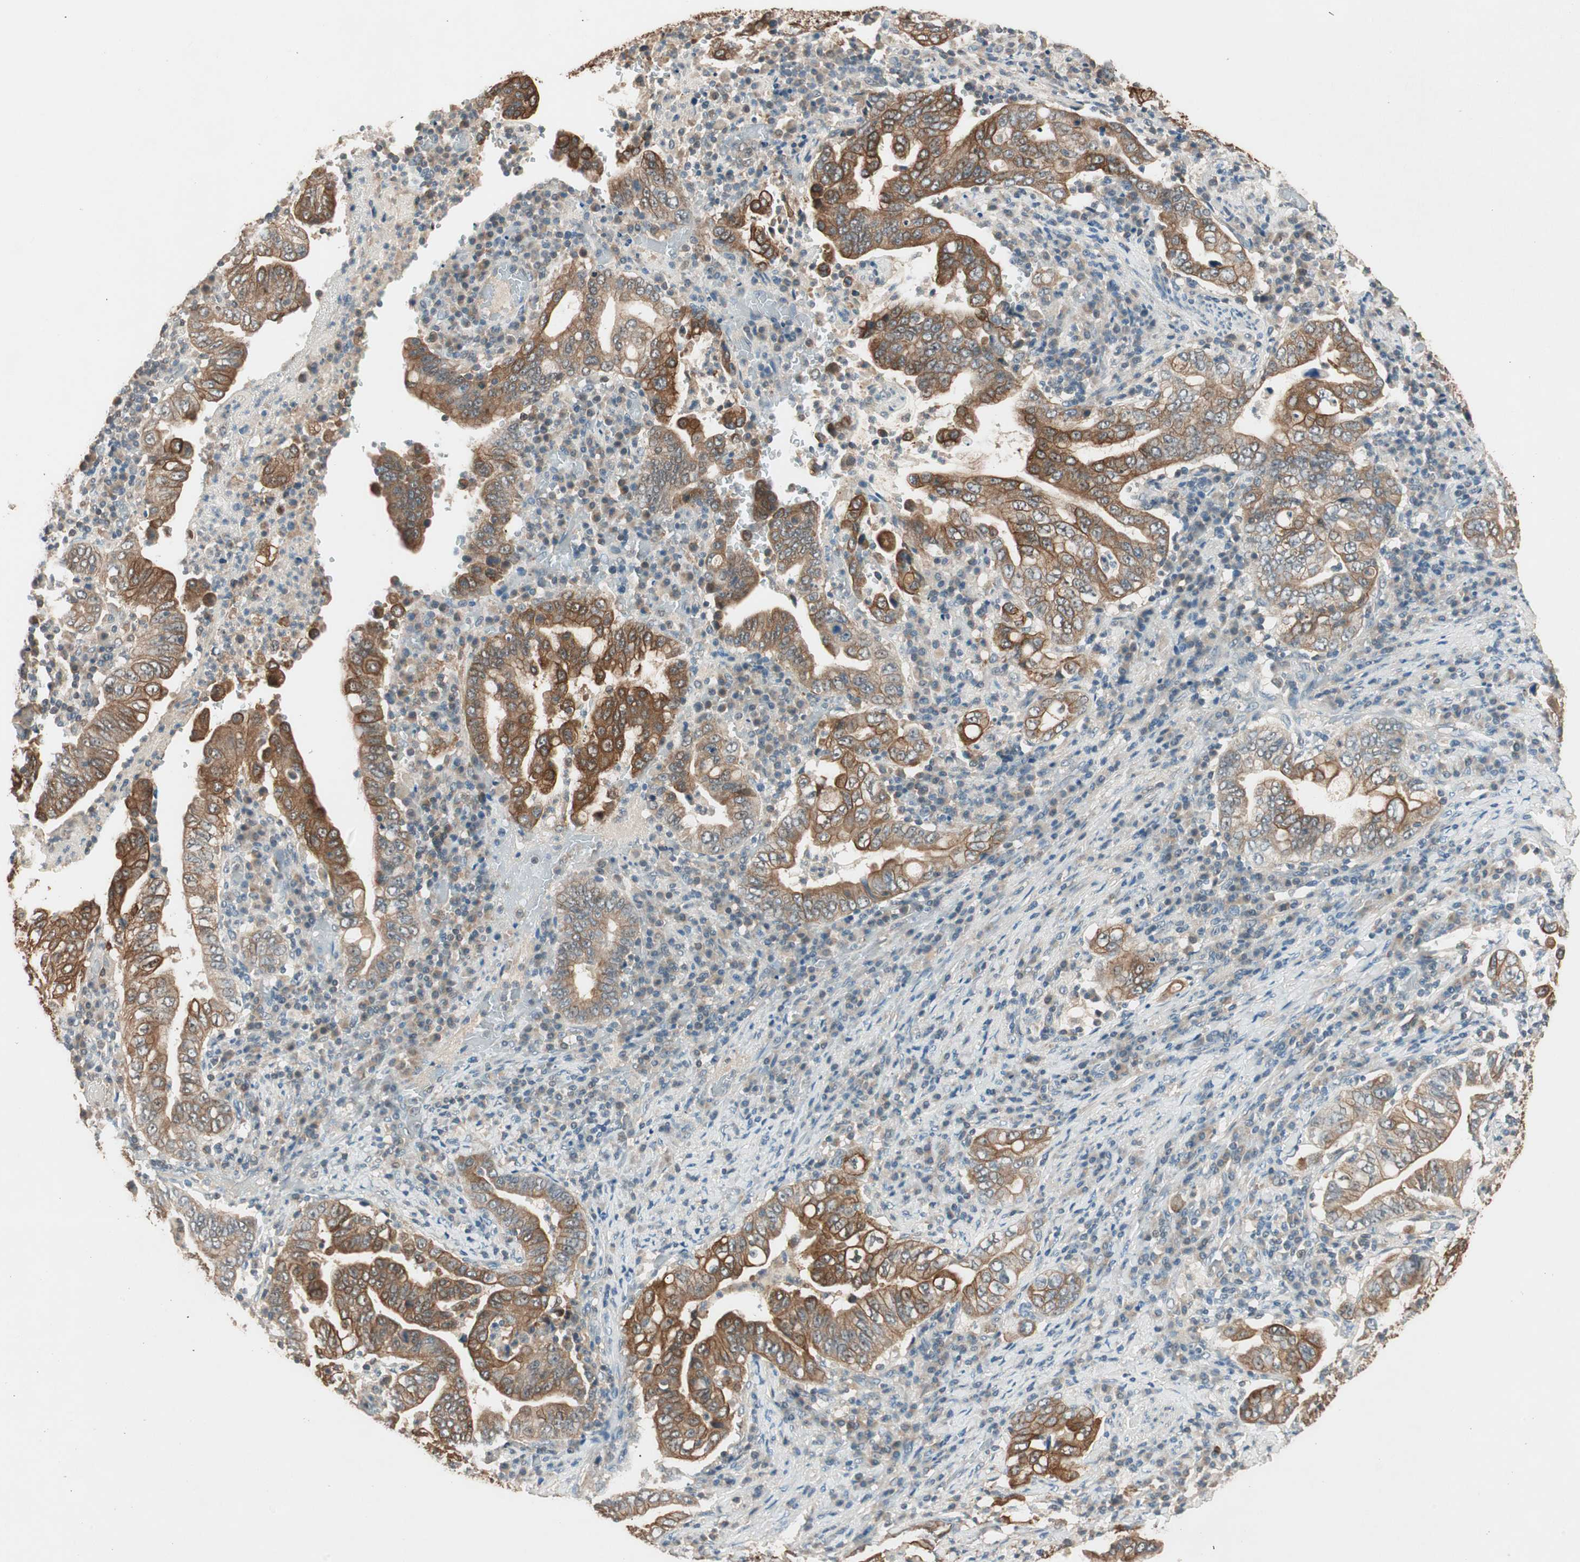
{"staining": {"intensity": "strong", "quantity": ">75%", "location": "cytoplasmic/membranous"}, "tissue": "stomach cancer", "cell_type": "Tumor cells", "image_type": "cancer", "snomed": [{"axis": "morphology", "description": "Normal tissue, NOS"}, {"axis": "morphology", "description": "Adenocarcinoma, NOS"}, {"axis": "topography", "description": "Esophagus"}, {"axis": "topography", "description": "Stomach, upper"}, {"axis": "topography", "description": "Peripheral nerve tissue"}], "caption": "Protein analysis of stomach cancer tissue shows strong cytoplasmic/membranous staining in approximately >75% of tumor cells.", "gene": "TRIM21", "patient": {"sex": "male", "age": 62}}